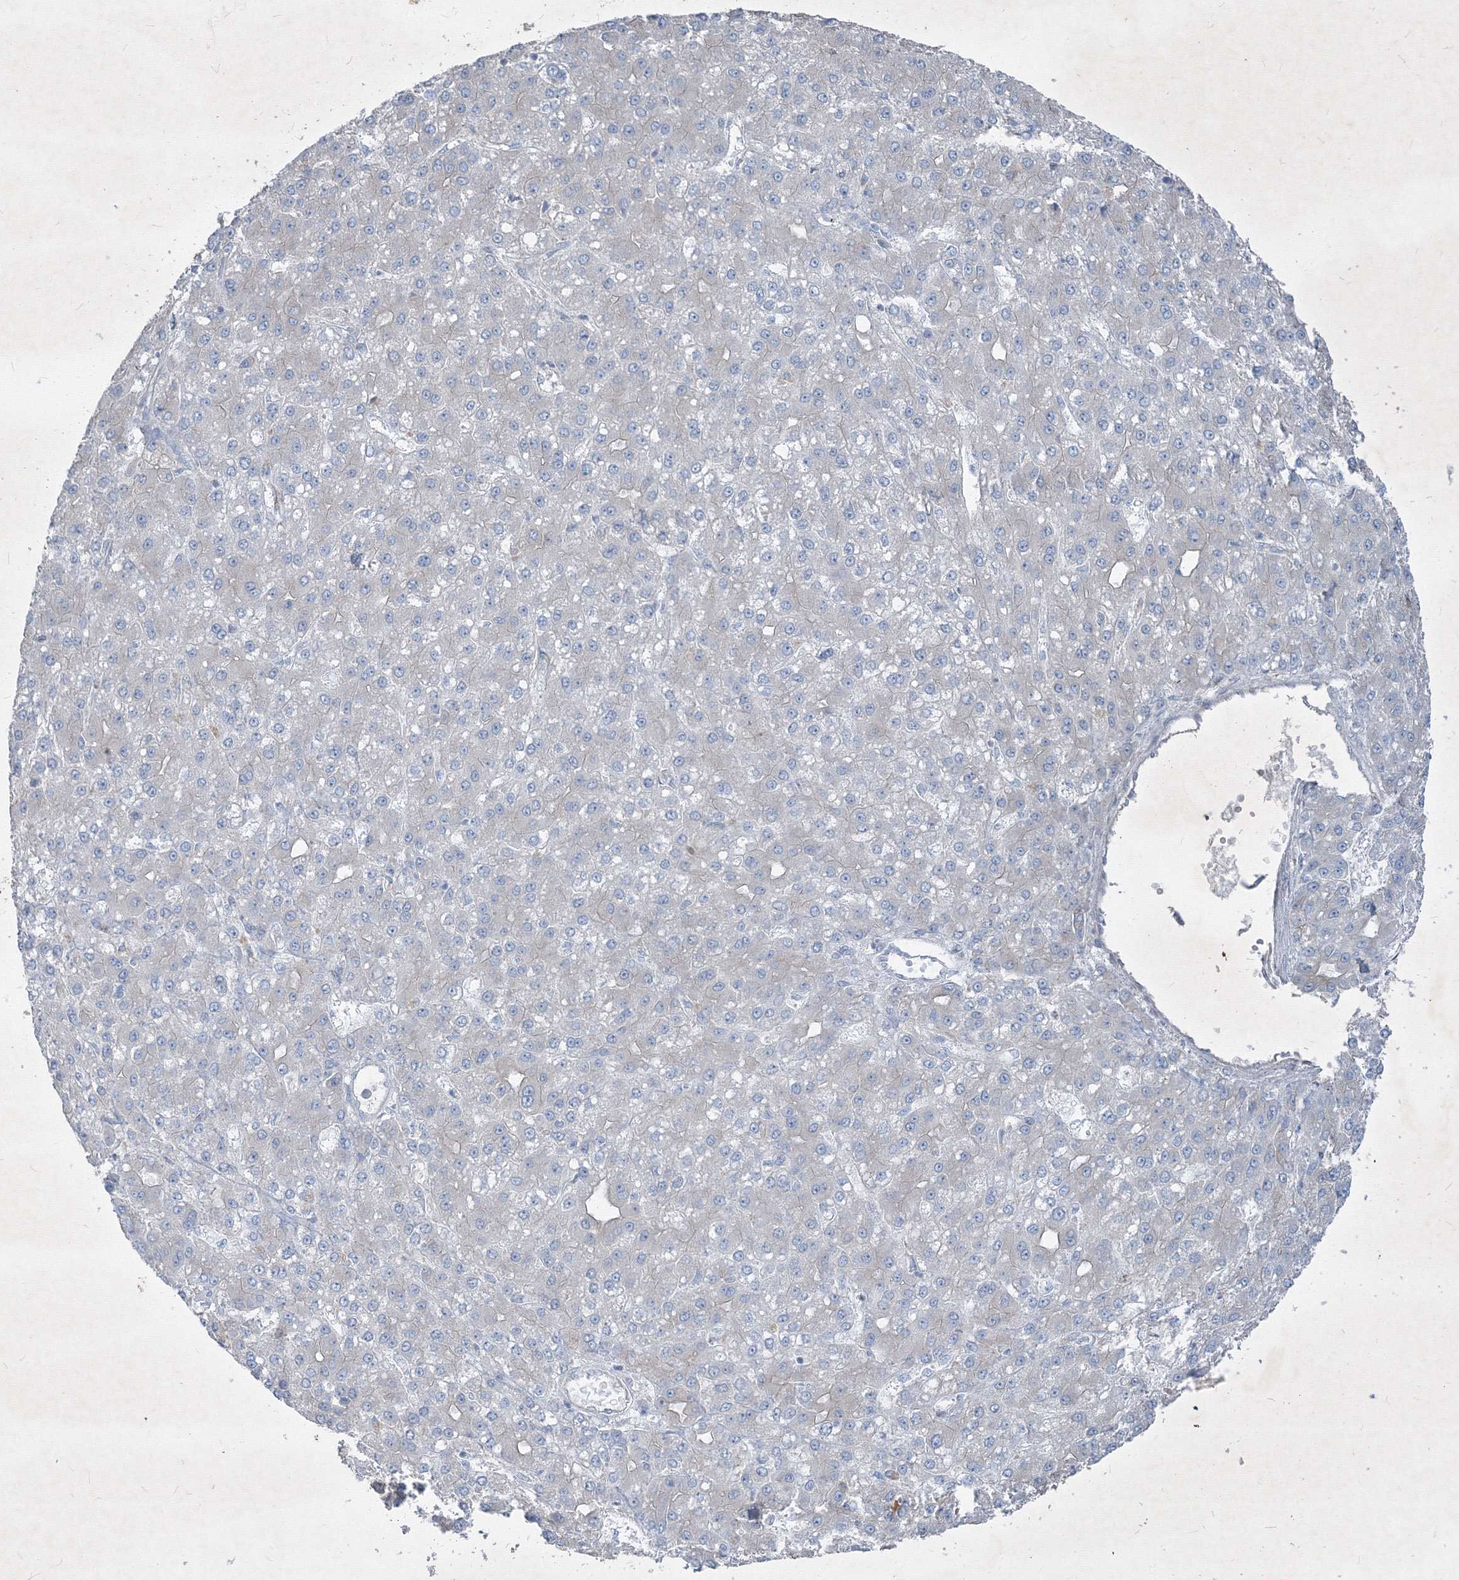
{"staining": {"intensity": "negative", "quantity": "none", "location": "none"}, "tissue": "liver cancer", "cell_type": "Tumor cells", "image_type": "cancer", "snomed": [{"axis": "morphology", "description": "Carcinoma, Hepatocellular, NOS"}, {"axis": "topography", "description": "Liver"}], "caption": "The micrograph shows no significant positivity in tumor cells of liver hepatocellular carcinoma.", "gene": "IFNAR1", "patient": {"sex": "male", "age": 67}}